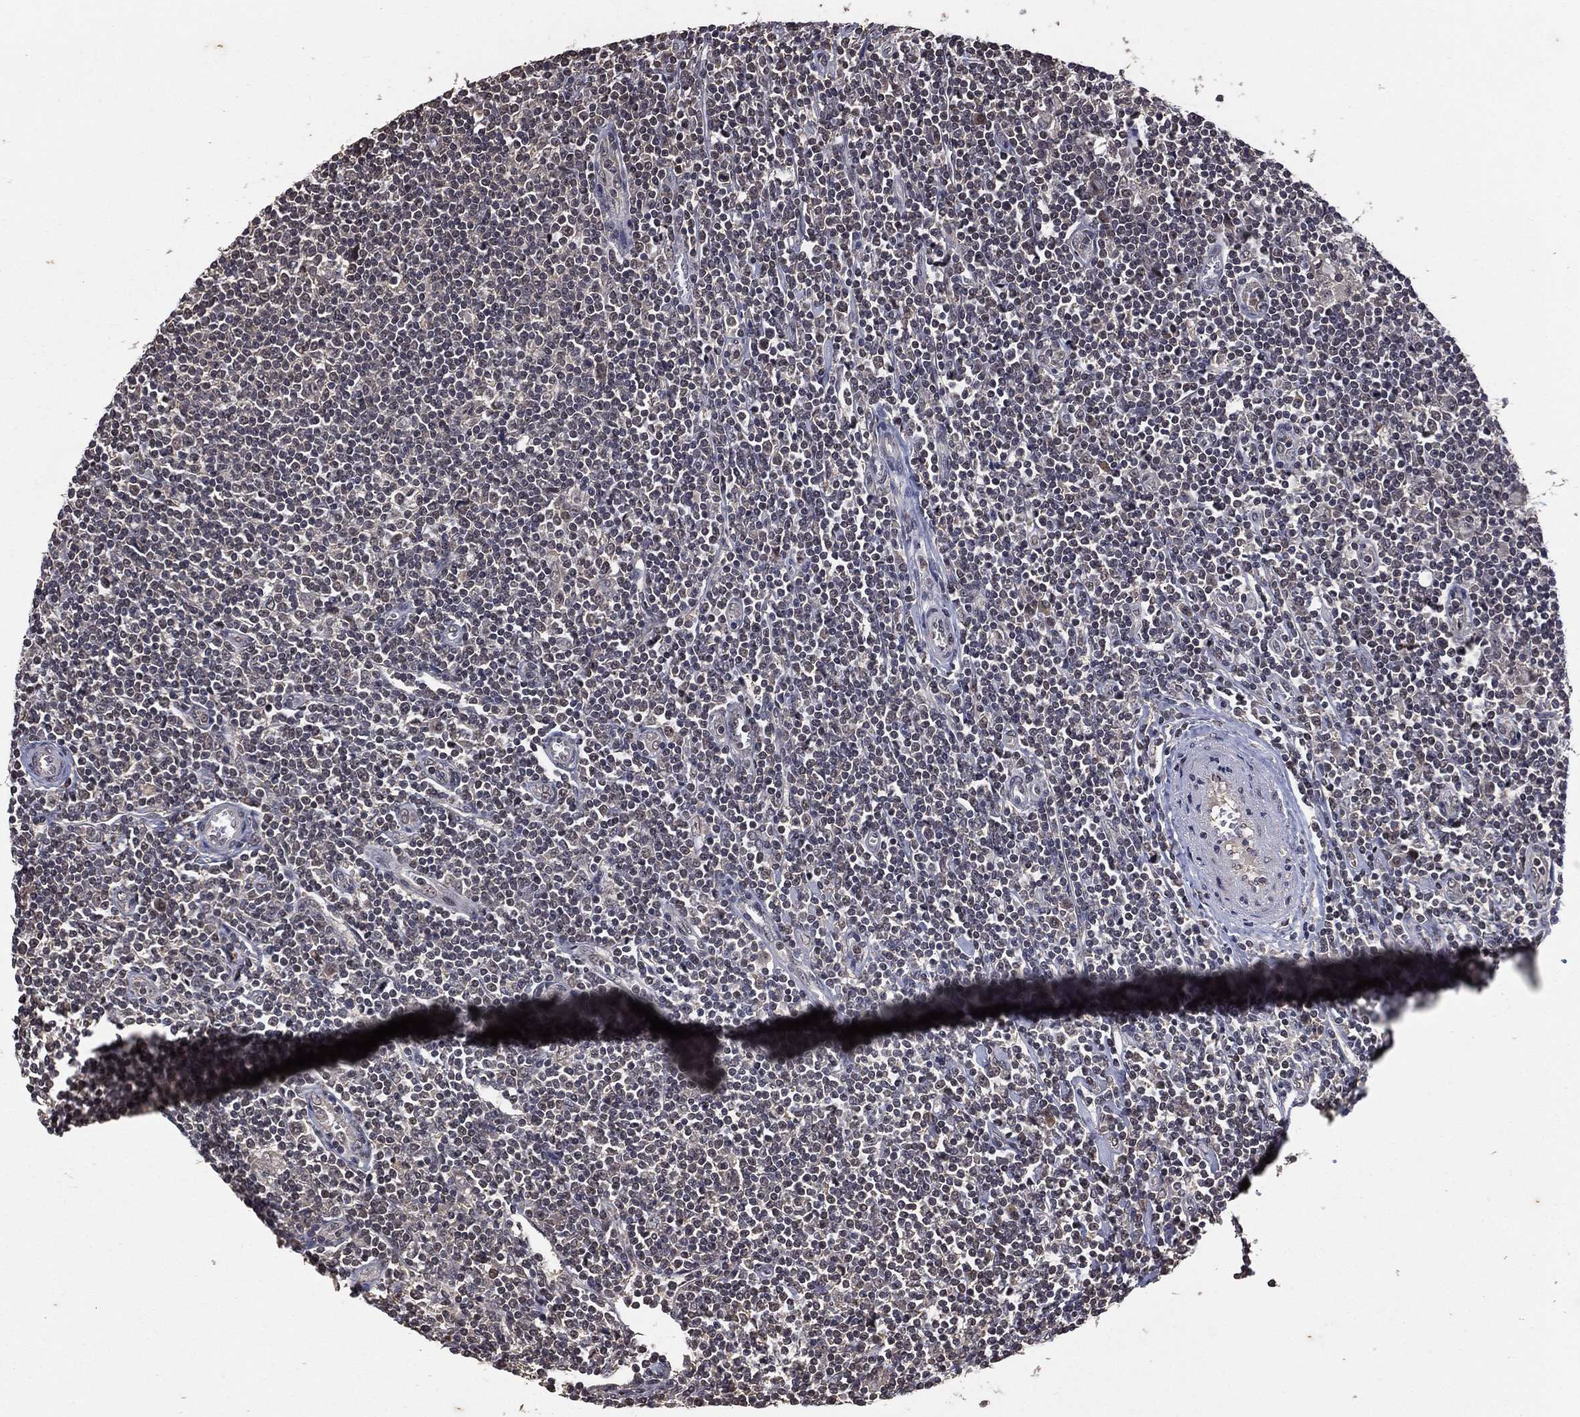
{"staining": {"intensity": "negative", "quantity": "none", "location": "none"}, "tissue": "lymphoma", "cell_type": "Tumor cells", "image_type": "cancer", "snomed": [{"axis": "morphology", "description": "Hodgkin's disease, NOS"}, {"axis": "topography", "description": "Lymph node"}], "caption": "Immunohistochemistry micrograph of neoplastic tissue: human Hodgkin's disease stained with DAB (3,3'-diaminobenzidine) demonstrates no significant protein expression in tumor cells. (IHC, brightfield microscopy, high magnification).", "gene": "NELFCD", "patient": {"sex": "male", "age": 40}}